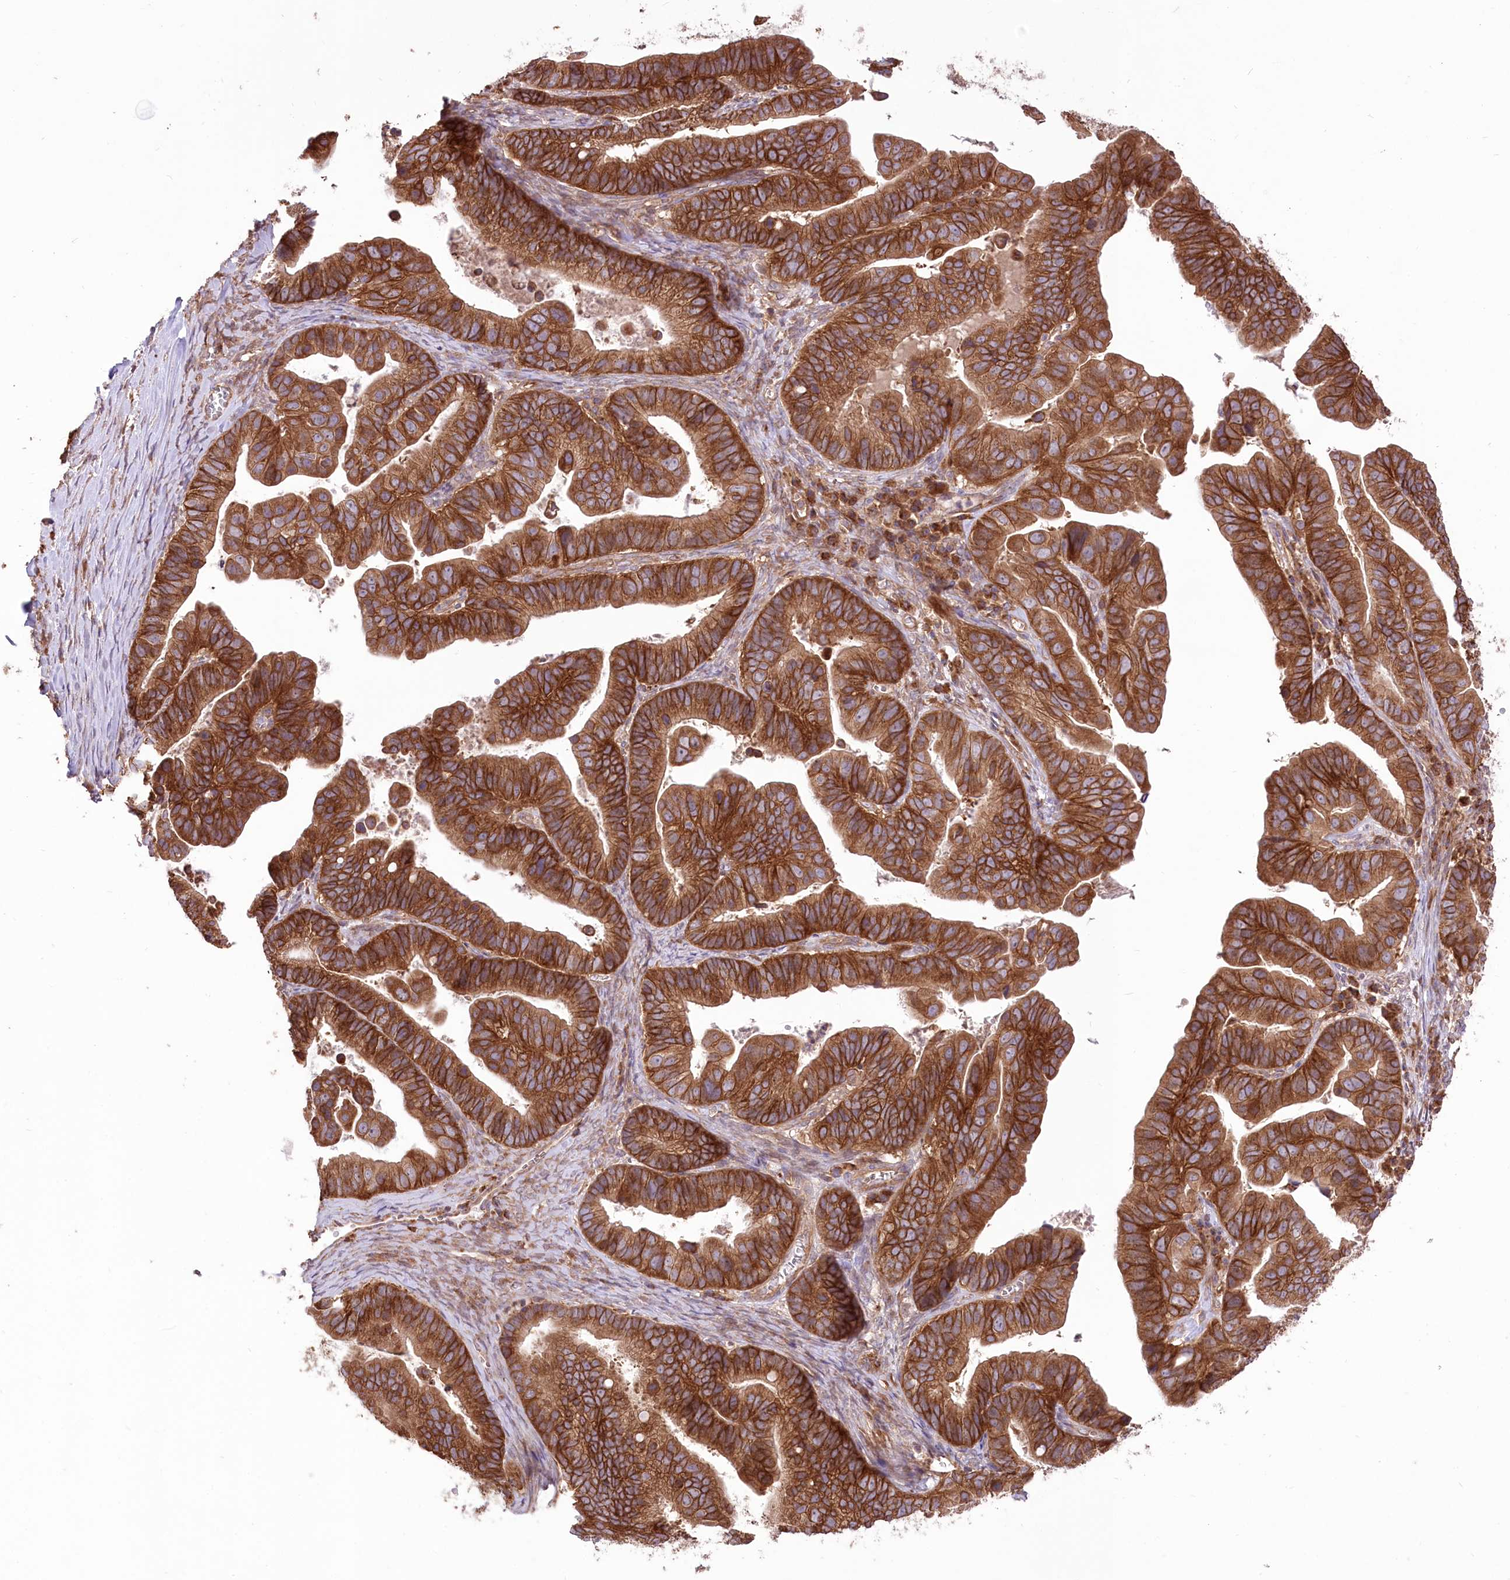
{"staining": {"intensity": "strong", "quantity": ">75%", "location": "cytoplasmic/membranous"}, "tissue": "ovarian cancer", "cell_type": "Tumor cells", "image_type": "cancer", "snomed": [{"axis": "morphology", "description": "Cystadenocarcinoma, serous, NOS"}, {"axis": "topography", "description": "Ovary"}], "caption": "Immunohistochemical staining of human ovarian serous cystadenocarcinoma displays high levels of strong cytoplasmic/membranous positivity in approximately >75% of tumor cells.", "gene": "XYLB", "patient": {"sex": "female", "age": 56}}